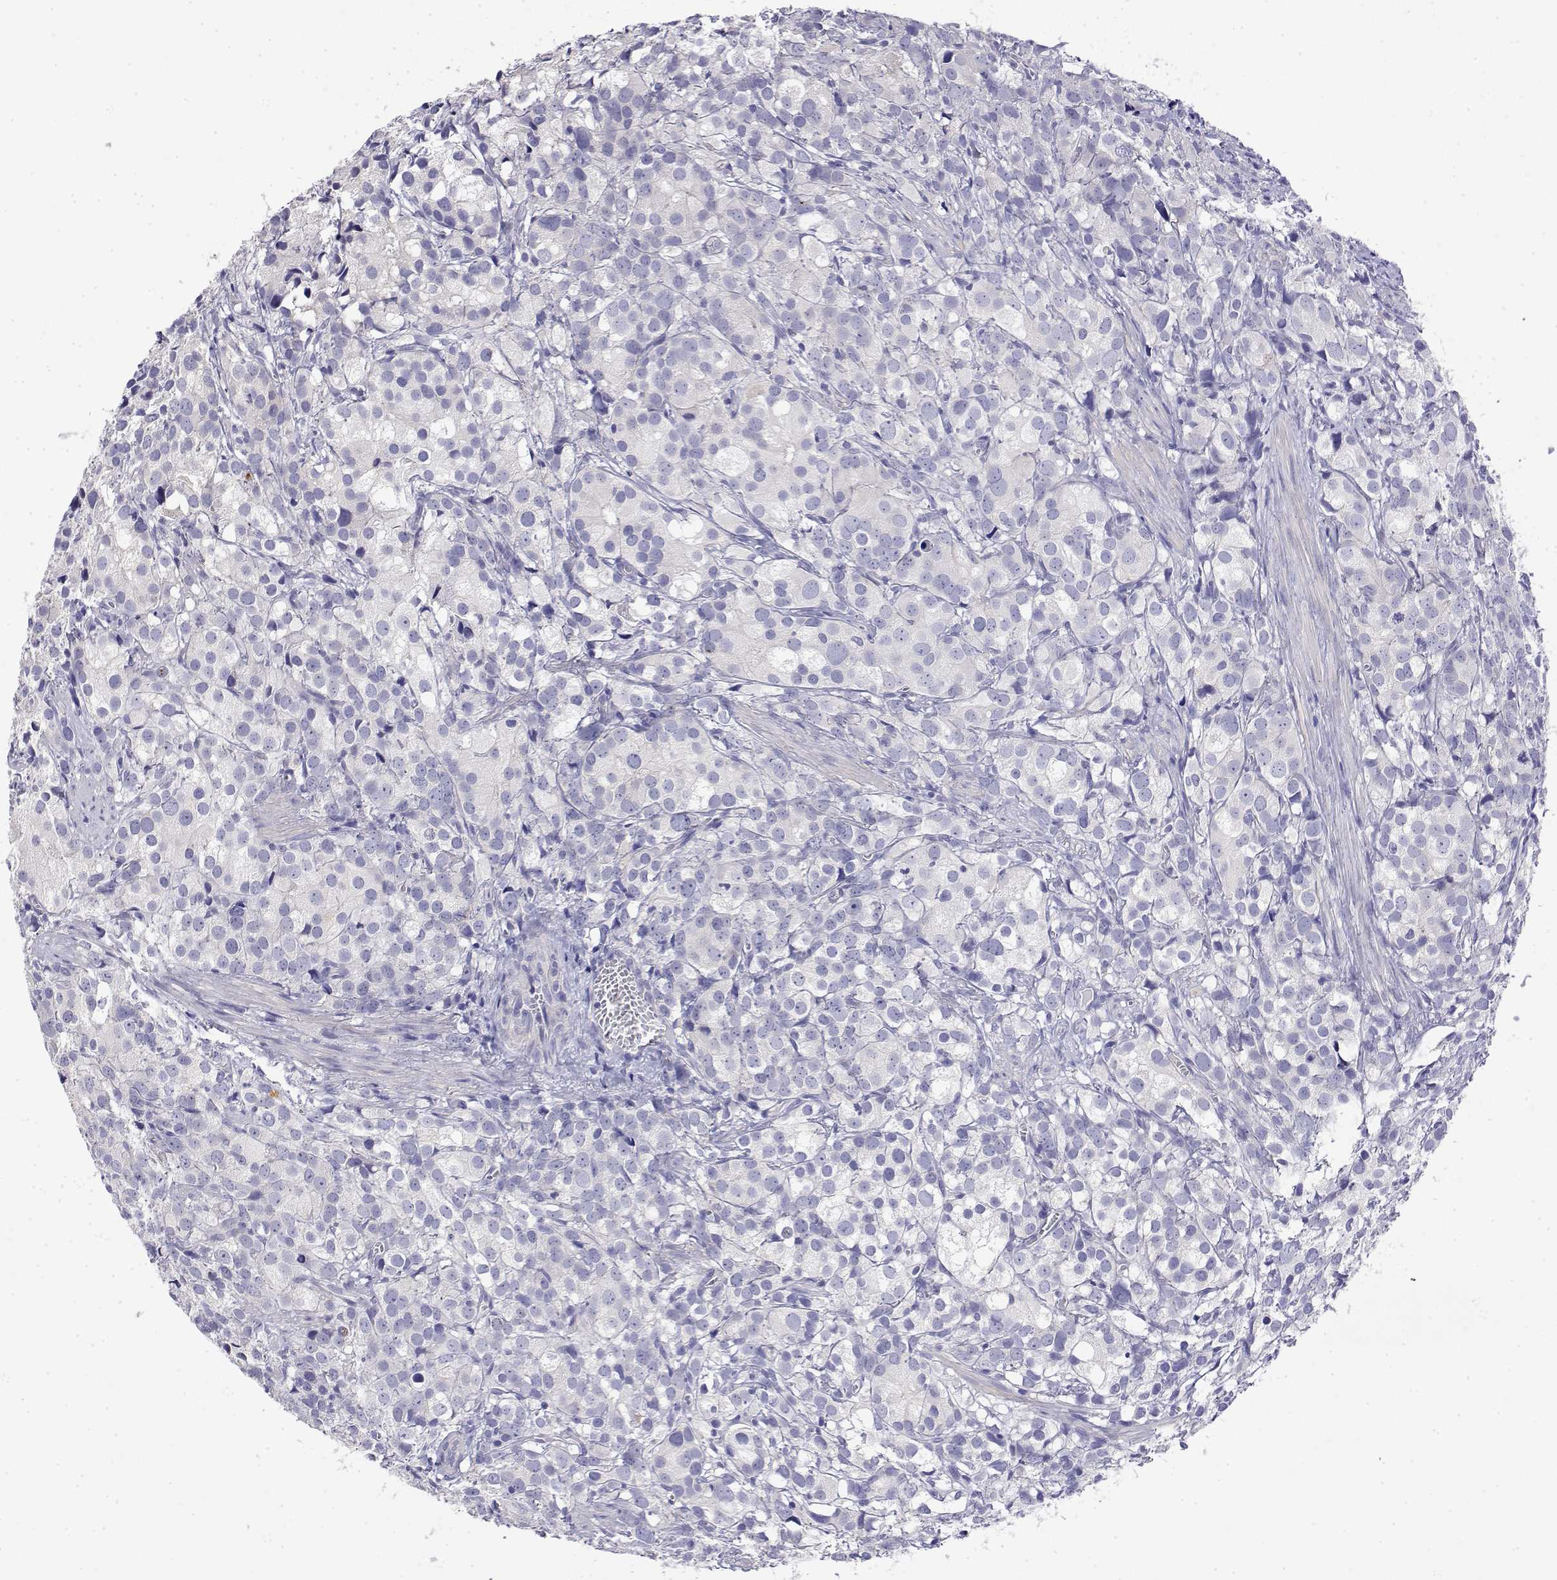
{"staining": {"intensity": "negative", "quantity": "none", "location": "none"}, "tissue": "prostate cancer", "cell_type": "Tumor cells", "image_type": "cancer", "snomed": [{"axis": "morphology", "description": "Adenocarcinoma, High grade"}, {"axis": "topography", "description": "Prostate"}], "caption": "Immunohistochemistry (IHC) histopathology image of prostate cancer (high-grade adenocarcinoma) stained for a protein (brown), which exhibits no staining in tumor cells. (DAB immunohistochemistry visualized using brightfield microscopy, high magnification).", "gene": "LY6D", "patient": {"sex": "male", "age": 86}}